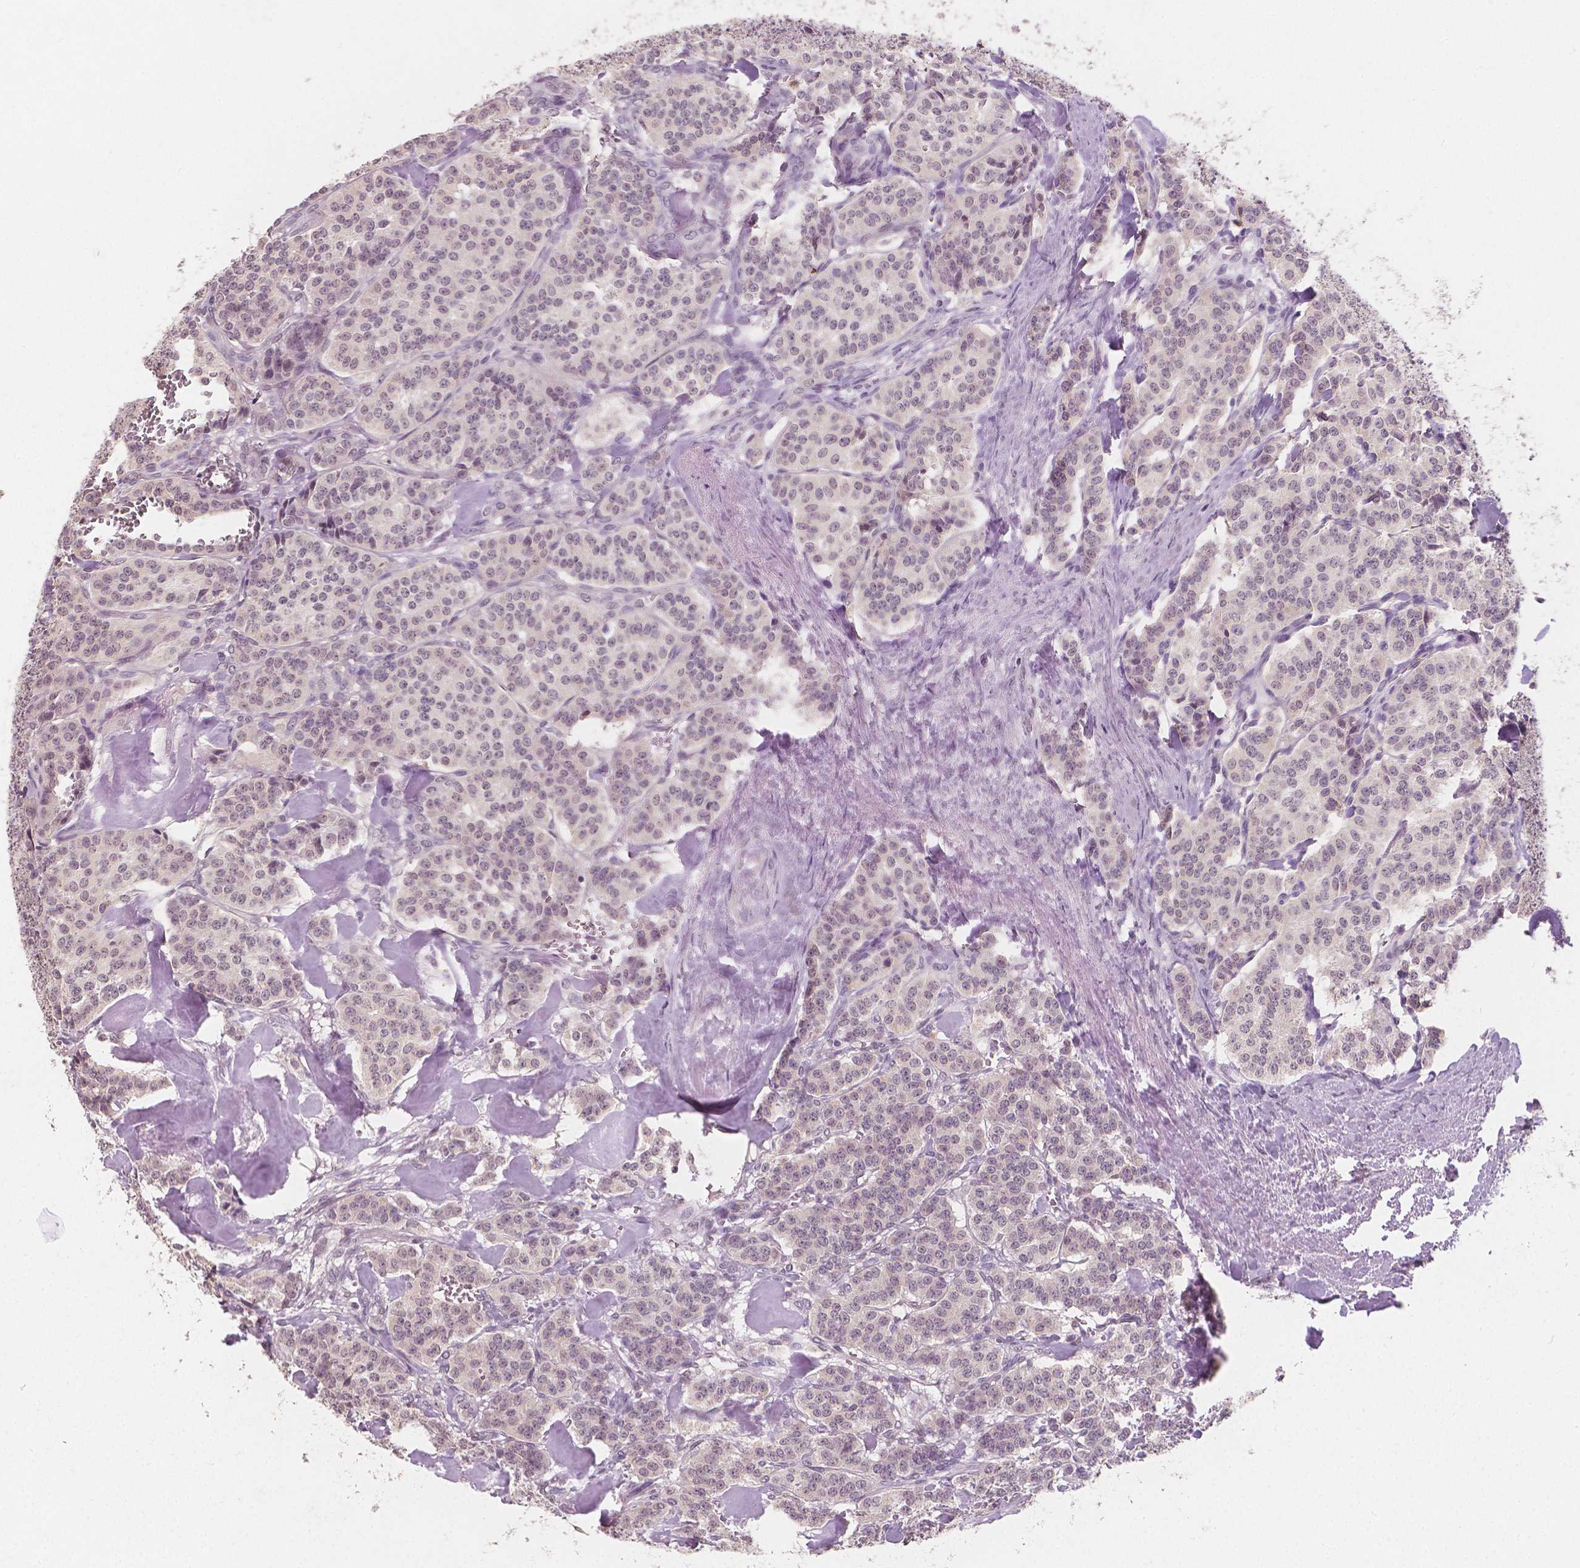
{"staining": {"intensity": "weak", "quantity": "<25%", "location": "nuclear"}, "tissue": "carcinoid", "cell_type": "Tumor cells", "image_type": "cancer", "snomed": [{"axis": "morphology", "description": "Normal tissue, NOS"}, {"axis": "morphology", "description": "Carcinoid, malignant, NOS"}, {"axis": "topography", "description": "Lung"}], "caption": "The photomicrograph displays no staining of tumor cells in malignant carcinoid. Nuclei are stained in blue.", "gene": "NOLC1", "patient": {"sex": "female", "age": 46}}